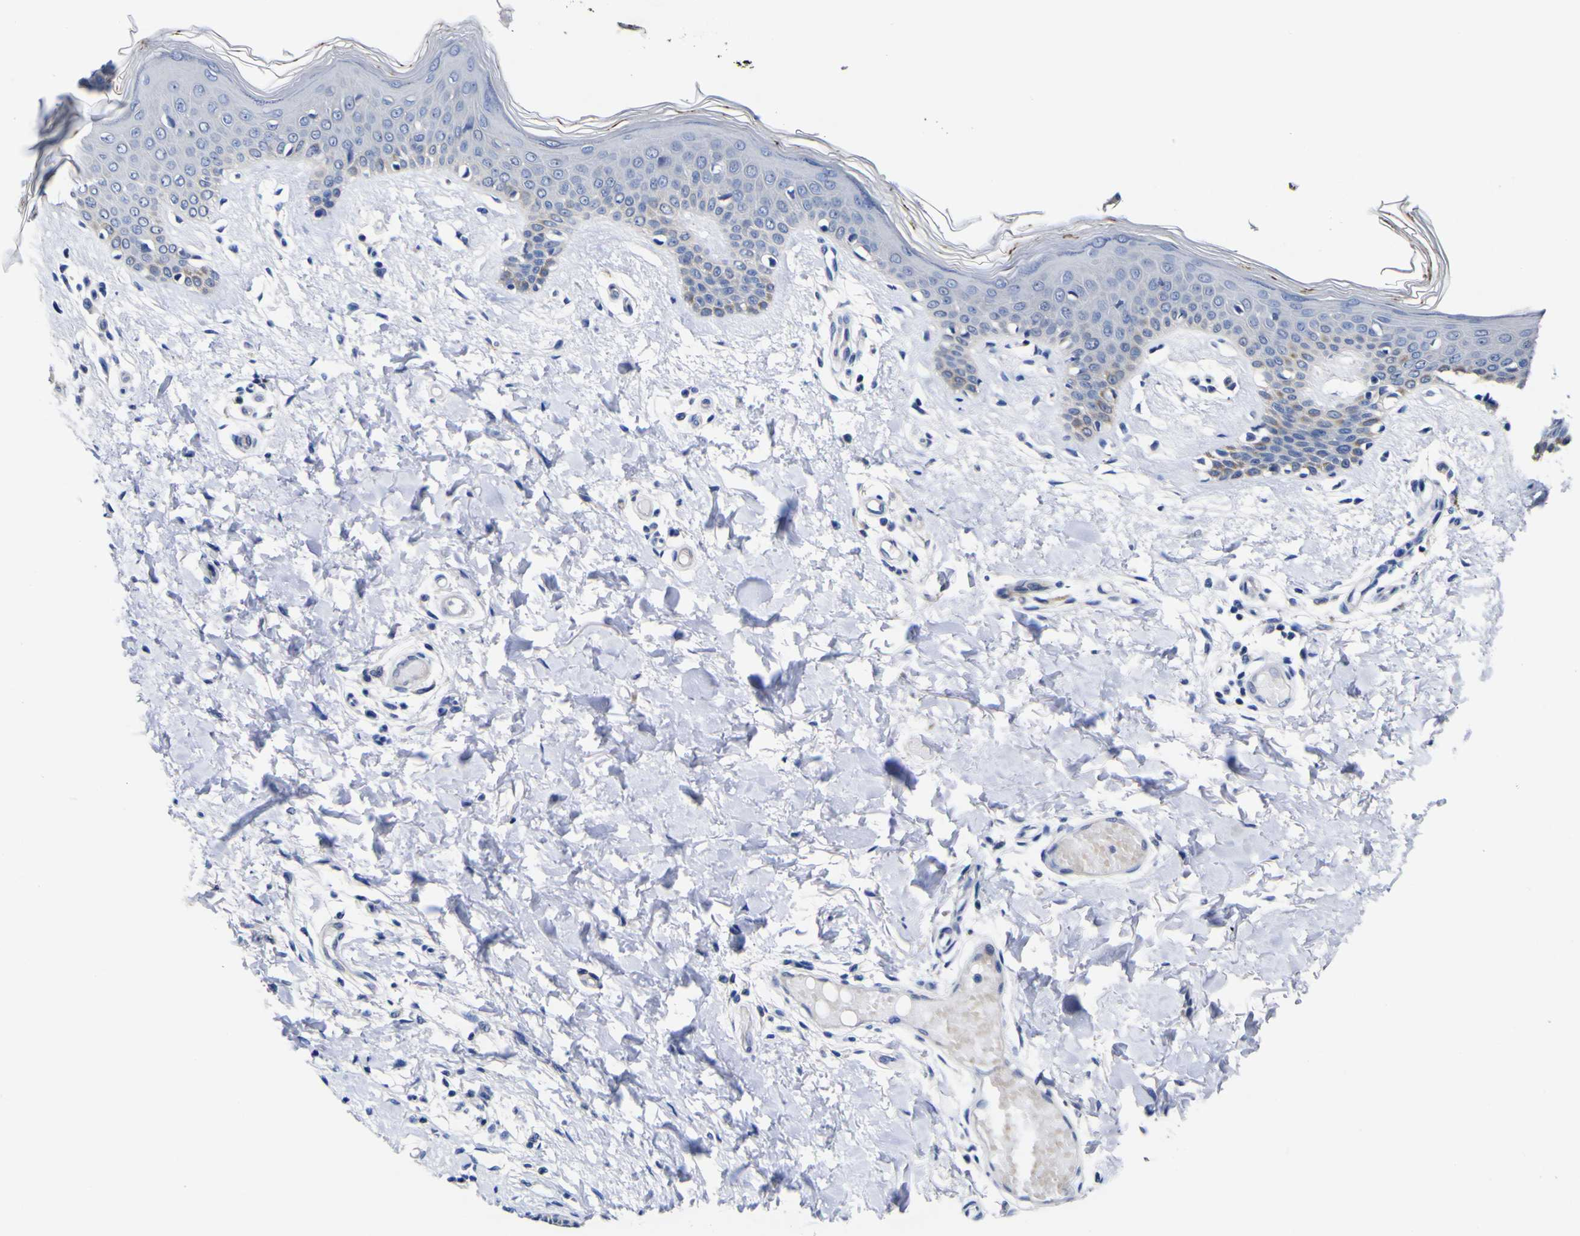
{"staining": {"intensity": "negative", "quantity": "none", "location": "none"}, "tissue": "skin", "cell_type": "Fibroblasts", "image_type": "normal", "snomed": [{"axis": "morphology", "description": "Normal tissue, NOS"}, {"axis": "topography", "description": "Skin"}], "caption": "Histopathology image shows no significant protein positivity in fibroblasts of unremarkable skin.", "gene": "CASP6", "patient": {"sex": "male", "age": 53}}